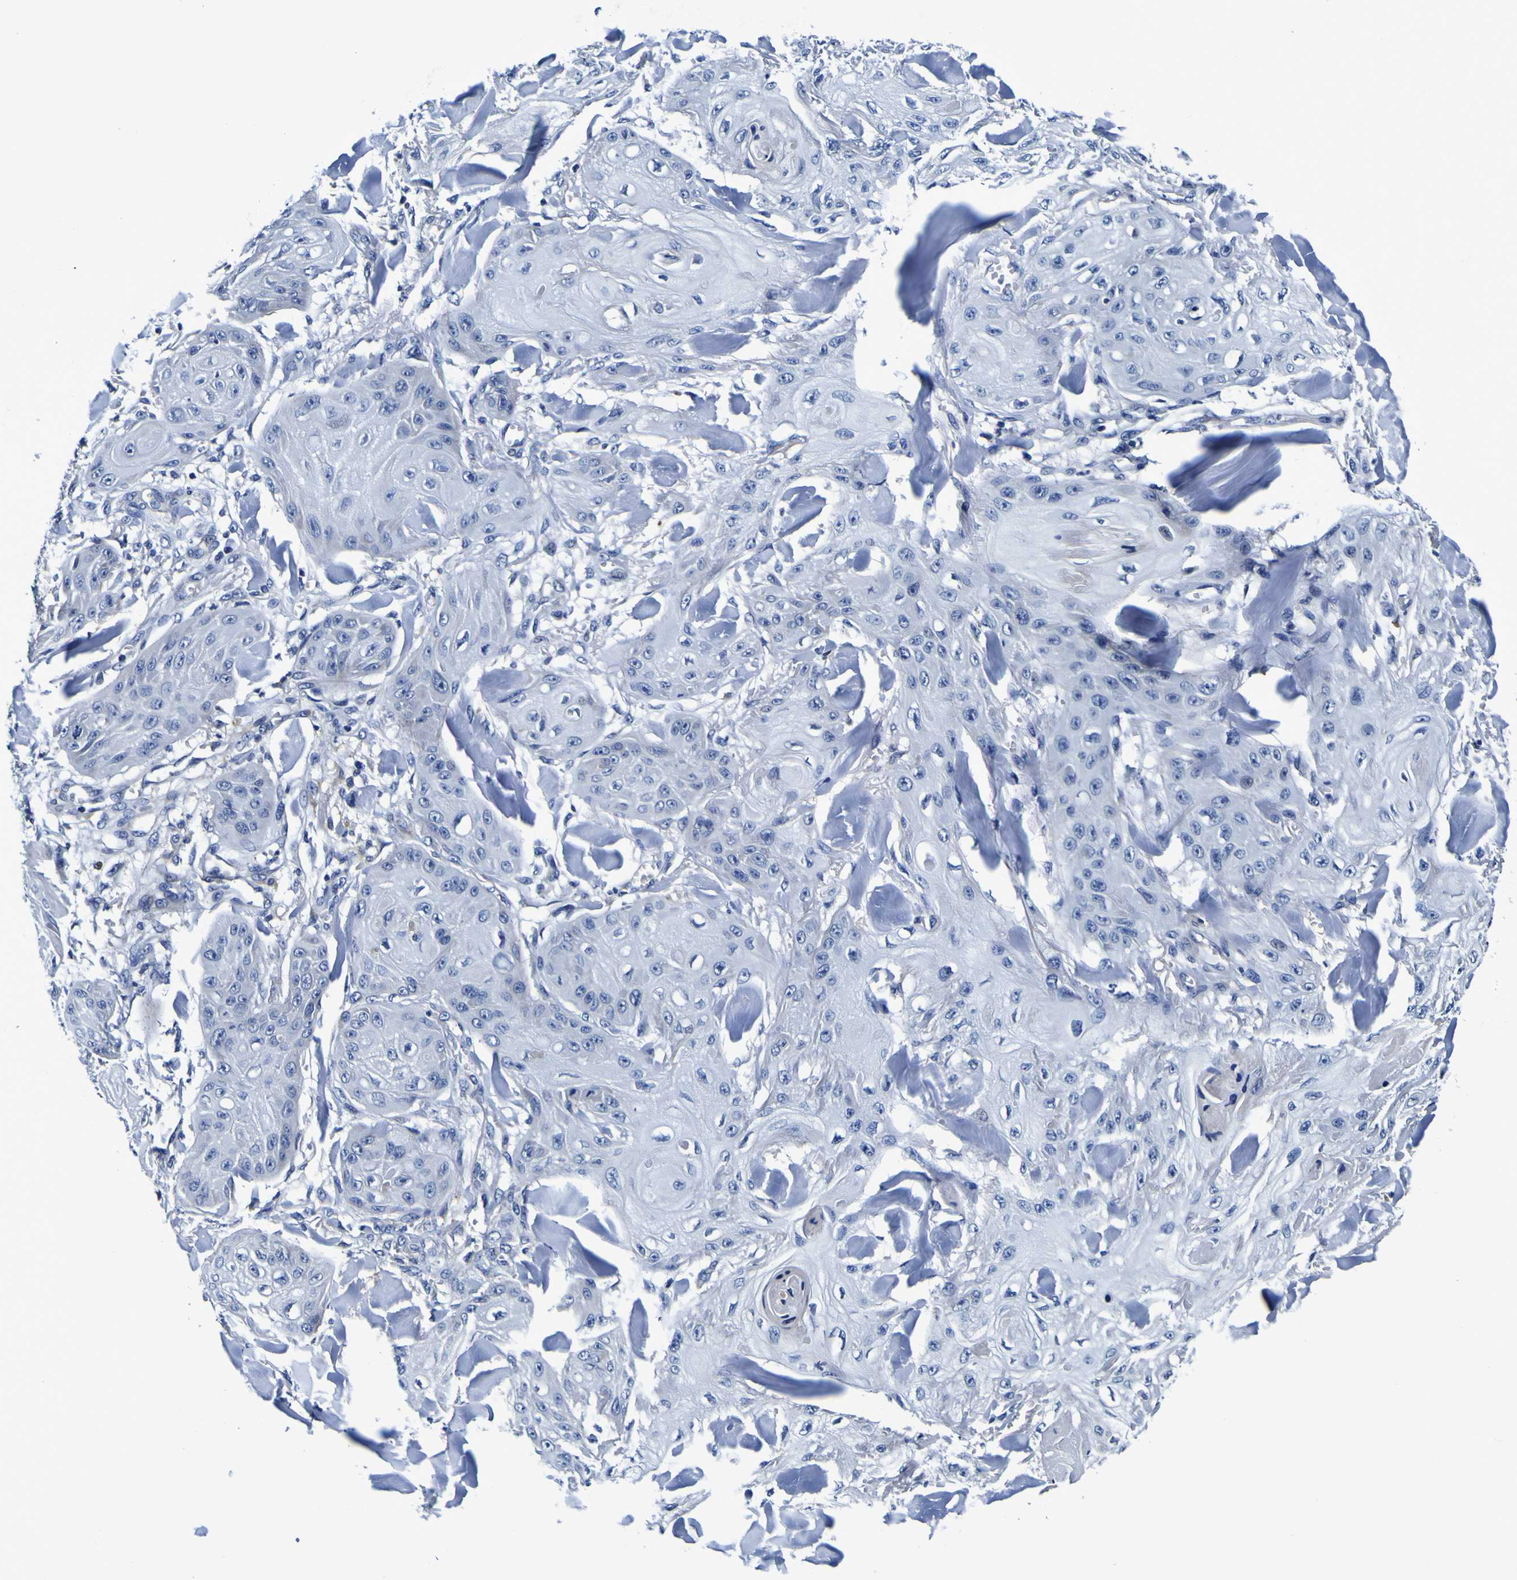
{"staining": {"intensity": "negative", "quantity": "none", "location": "none"}, "tissue": "skin cancer", "cell_type": "Tumor cells", "image_type": "cancer", "snomed": [{"axis": "morphology", "description": "Squamous cell carcinoma, NOS"}, {"axis": "topography", "description": "Skin"}], "caption": "High power microscopy histopathology image of an IHC image of squamous cell carcinoma (skin), revealing no significant staining in tumor cells.", "gene": "PDLIM4", "patient": {"sex": "male", "age": 74}}